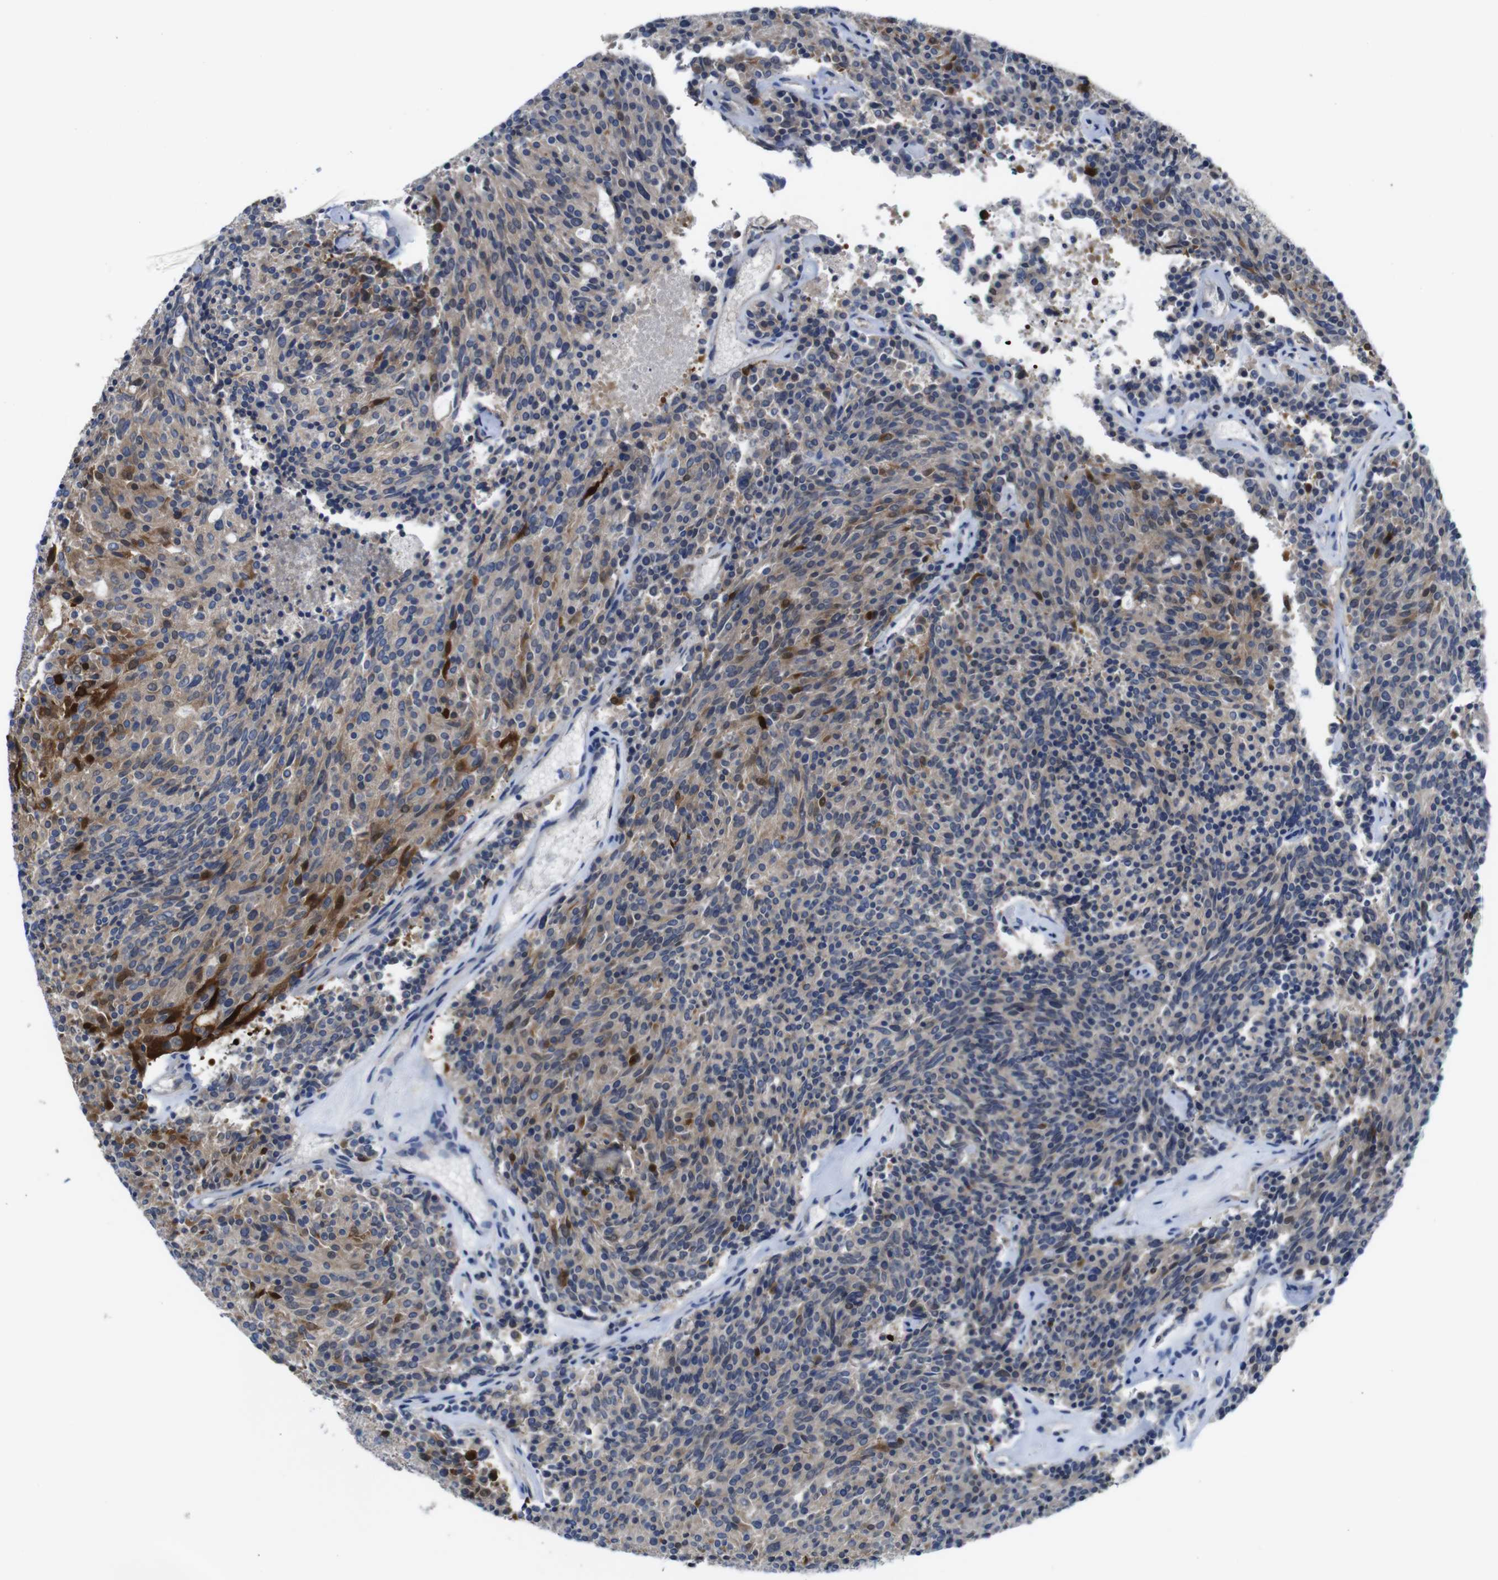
{"staining": {"intensity": "strong", "quantity": "25%-75%", "location": "cytoplasmic/membranous,nuclear"}, "tissue": "carcinoid", "cell_type": "Tumor cells", "image_type": "cancer", "snomed": [{"axis": "morphology", "description": "Carcinoid, malignant, NOS"}, {"axis": "topography", "description": "Pancreas"}], "caption": "An immunohistochemistry (IHC) photomicrograph of tumor tissue is shown. Protein staining in brown shows strong cytoplasmic/membranous and nuclear positivity in carcinoid (malignant) within tumor cells.", "gene": "DDRGK1", "patient": {"sex": "female", "age": 54}}